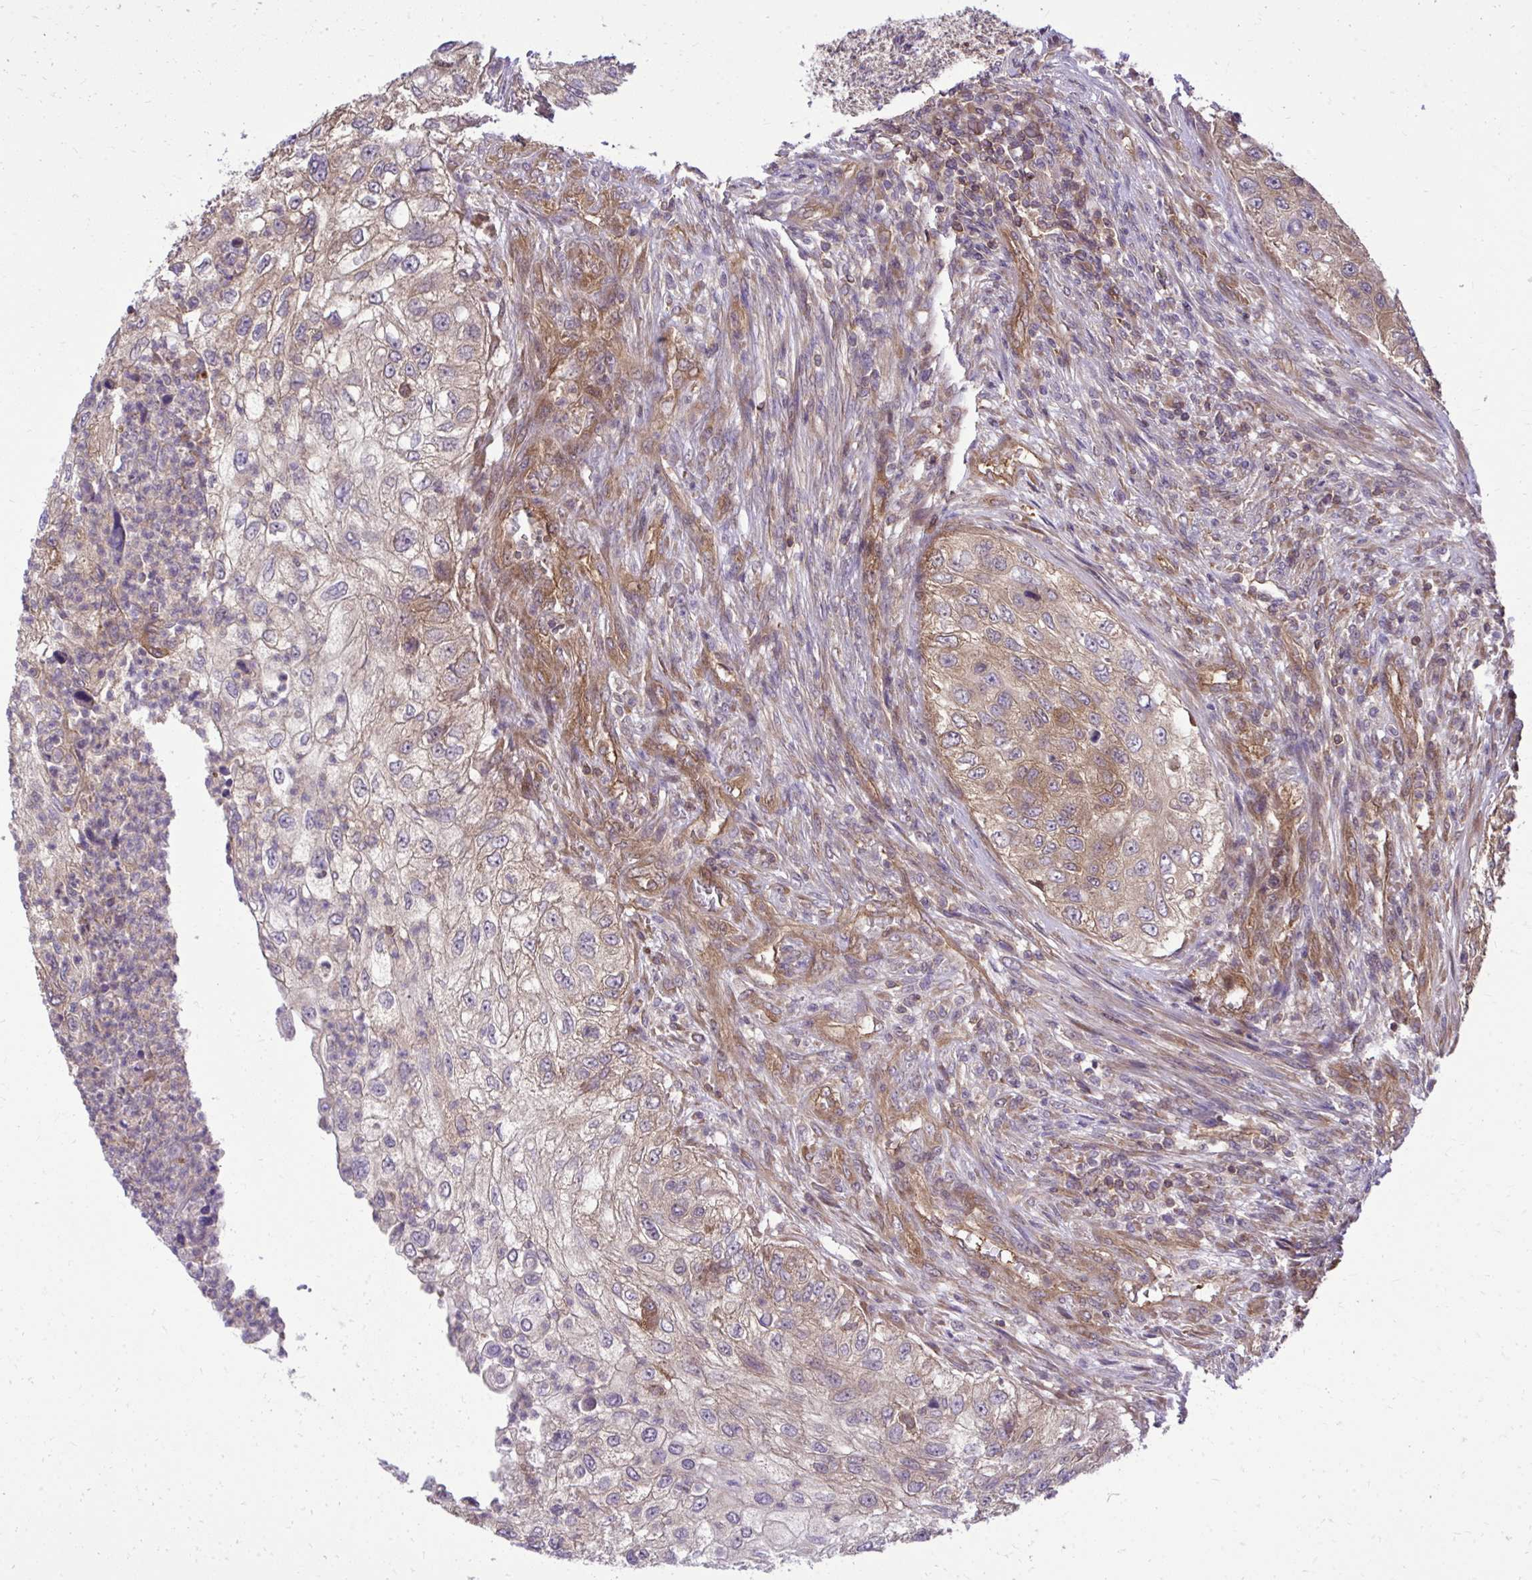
{"staining": {"intensity": "moderate", "quantity": "25%-75%", "location": "cytoplasmic/membranous"}, "tissue": "urothelial cancer", "cell_type": "Tumor cells", "image_type": "cancer", "snomed": [{"axis": "morphology", "description": "Urothelial carcinoma, High grade"}, {"axis": "topography", "description": "Urinary bladder"}], "caption": "Moderate cytoplasmic/membranous staining is identified in approximately 25%-75% of tumor cells in urothelial cancer.", "gene": "PPP5C", "patient": {"sex": "female", "age": 60}}